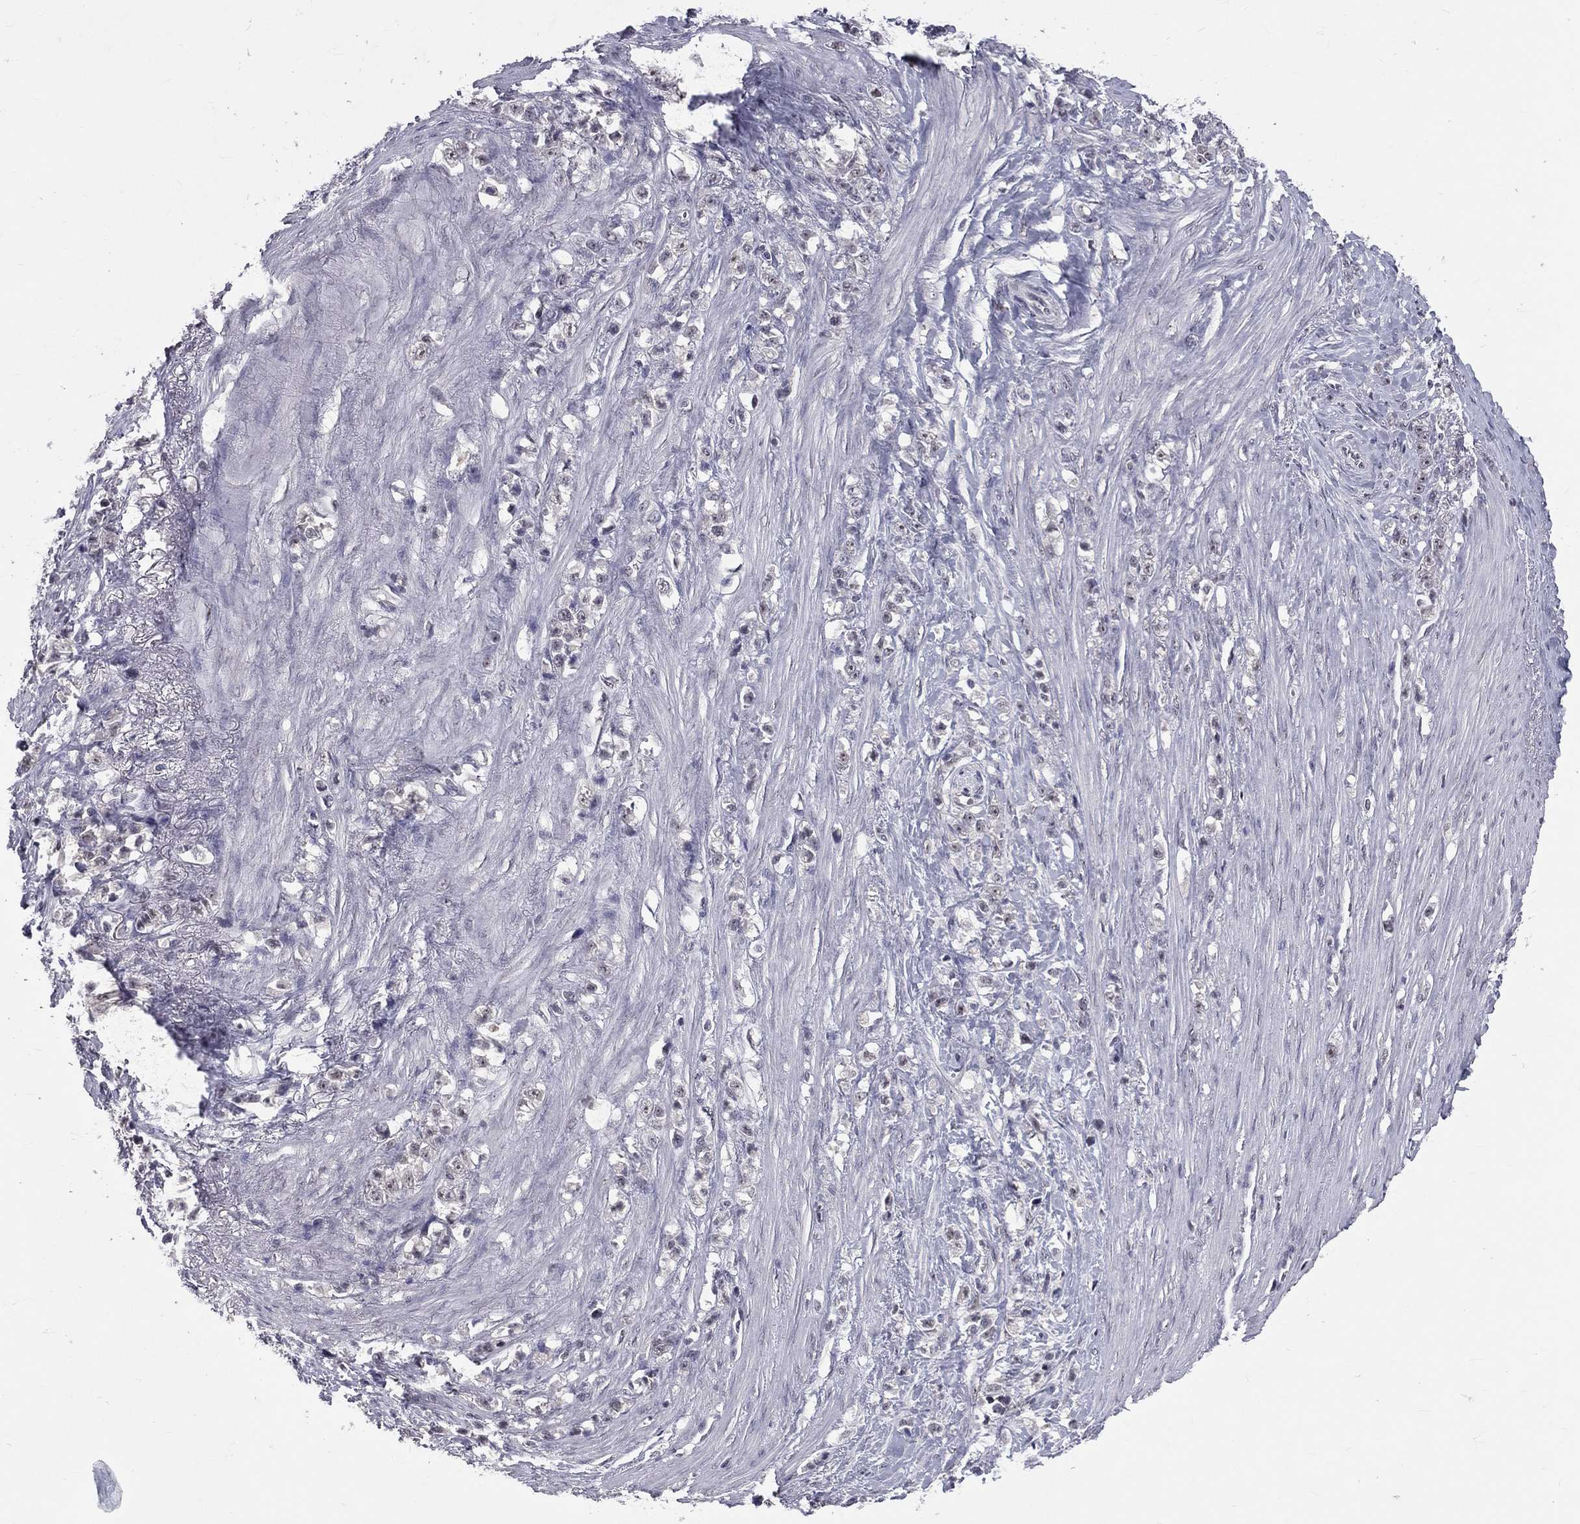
{"staining": {"intensity": "negative", "quantity": "none", "location": "none"}, "tissue": "stomach cancer", "cell_type": "Tumor cells", "image_type": "cancer", "snomed": [{"axis": "morphology", "description": "Adenocarcinoma, NOS"}, {"axis": "topography", "description": "Stomach, lower"}], "caption": "Tumor cells show no significant expression in stomach adenocarcinoma.", "gene": "DSG4", "patient": {"sex": "male", "age": 88}}